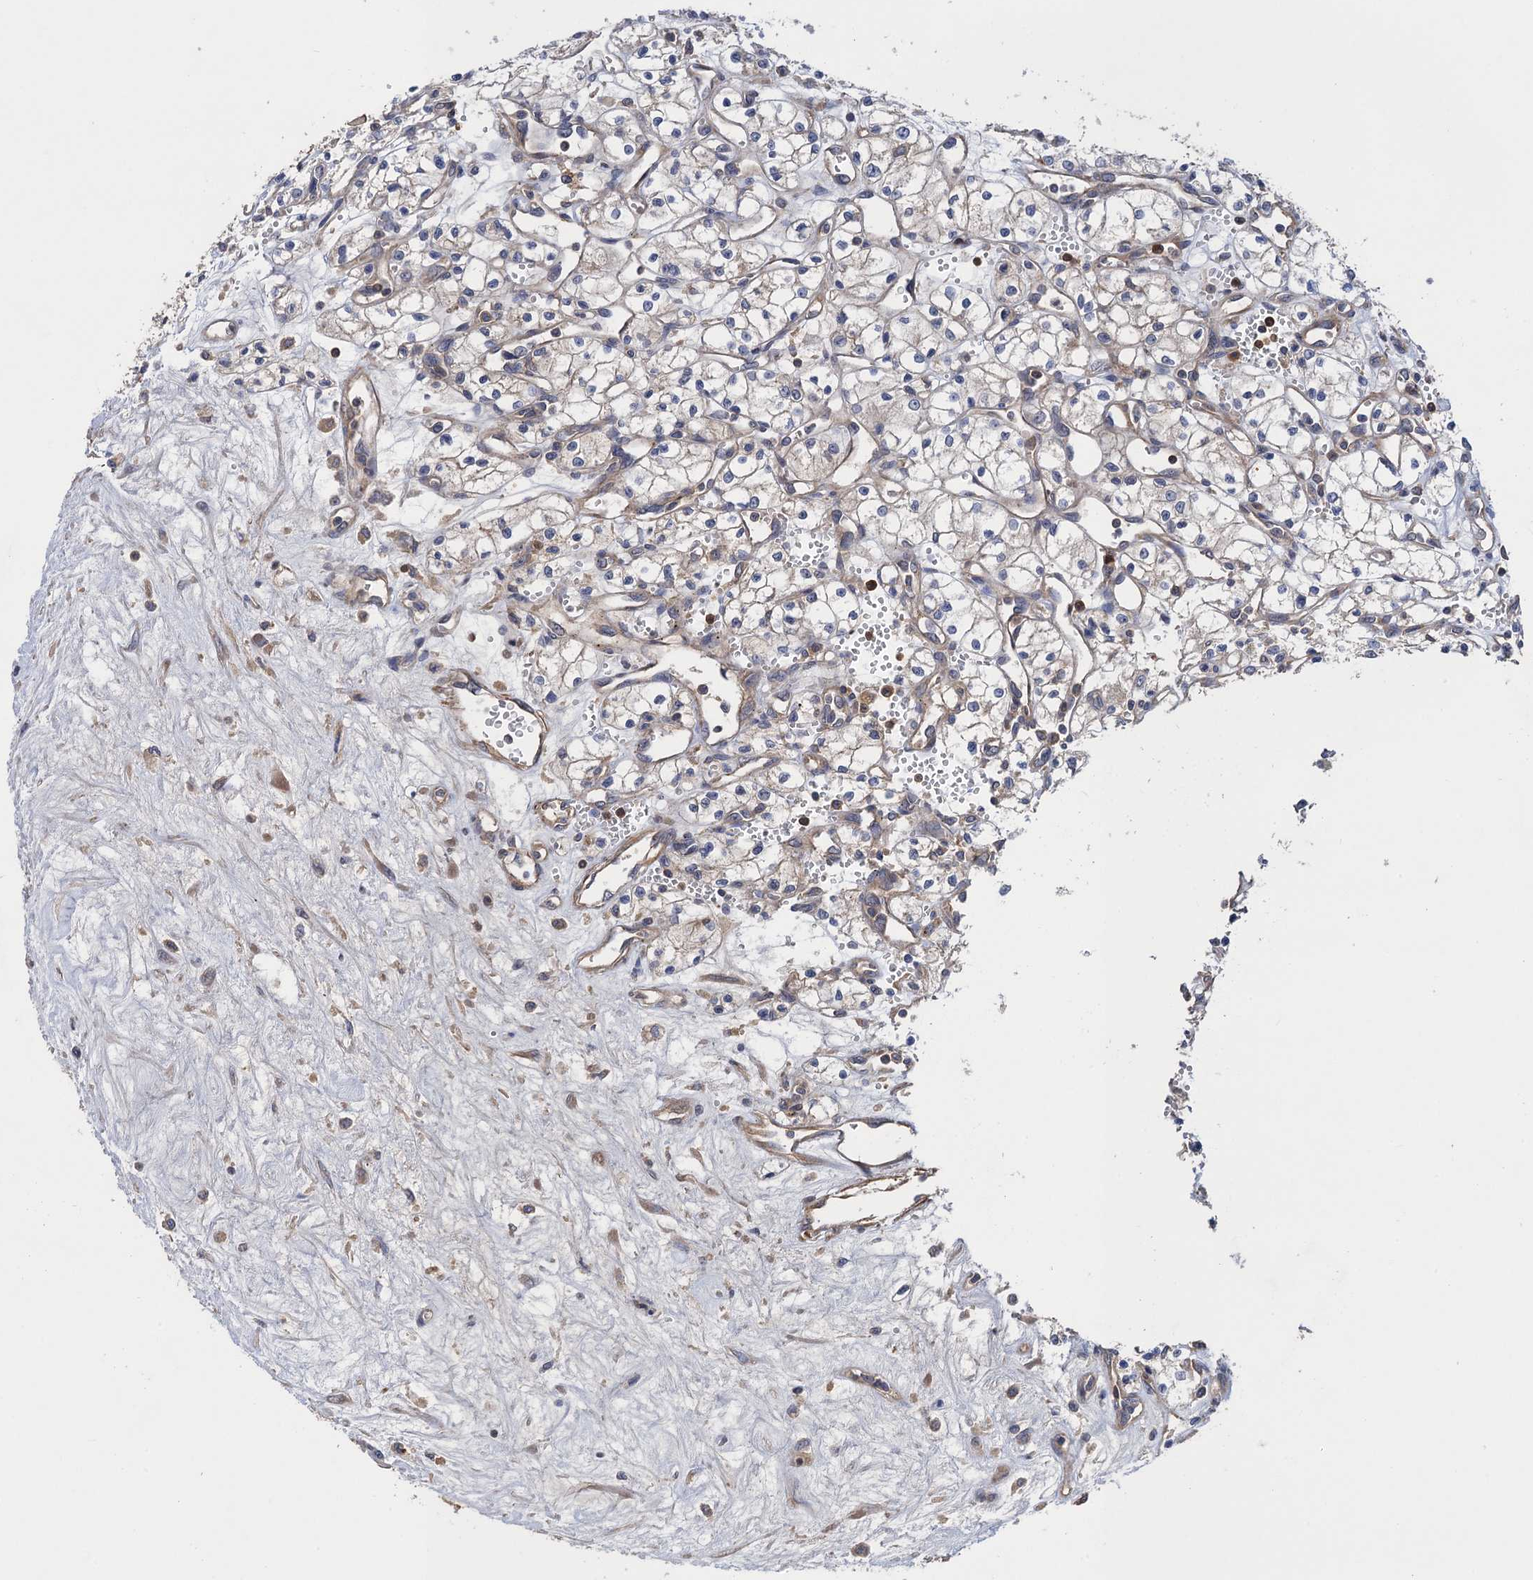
{"staining": {"intensity": "weak", "quantity": "<25%", "location": "cytoplasmic/membranous"}, "tissue": "renal cancer", "cell_type": "Tumor cells", "image_type": "cancer", "snomed": [{"axis": "morphology", "description": "Adenocarcinoma, NOS"}, {"axis": "topography", "description": "Kidney"}], "caption": "This is an IHC histopathology image of human renal cancer. There is no expression in tumor cells.", "gene": "DGKA", "patient": {"sex": "male", "age": 59}}